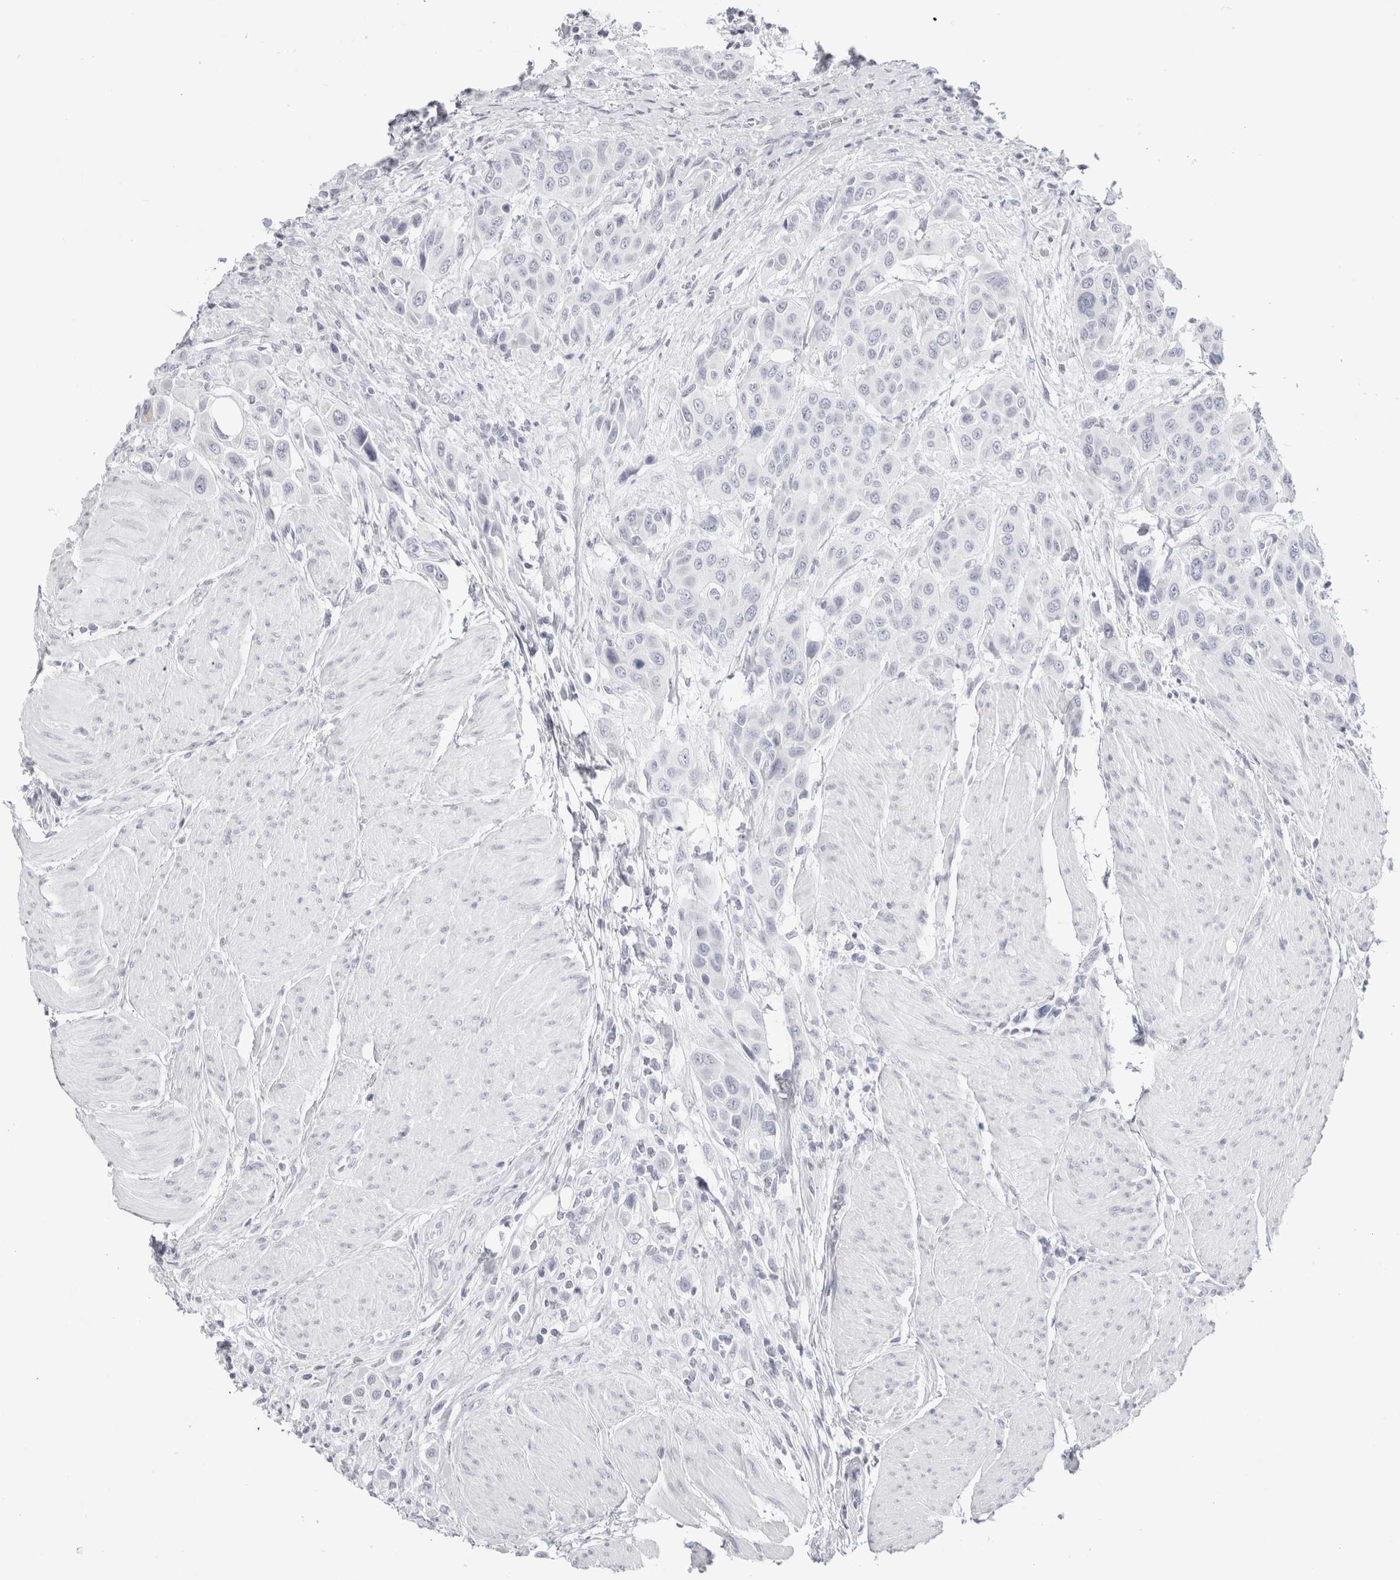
{"staining": {"intensity": "negative", "quantity": "none", "location": "none"}, "tissue": "urothelial cancer", "cell_type": "Tumor cells", "image_type": "cancer", "snomed": [{"axis": "morphology", "description": "Urothelial carcinoma, High grade"}, {"axis": "topography", "description": "Urinary bladder"}], "caption": "A photomicrograph of human urothelial cancer is negative for staining in tumor cells.", "gene": "GARIN1A", "patient": {"sex": "male", "age": 50}}